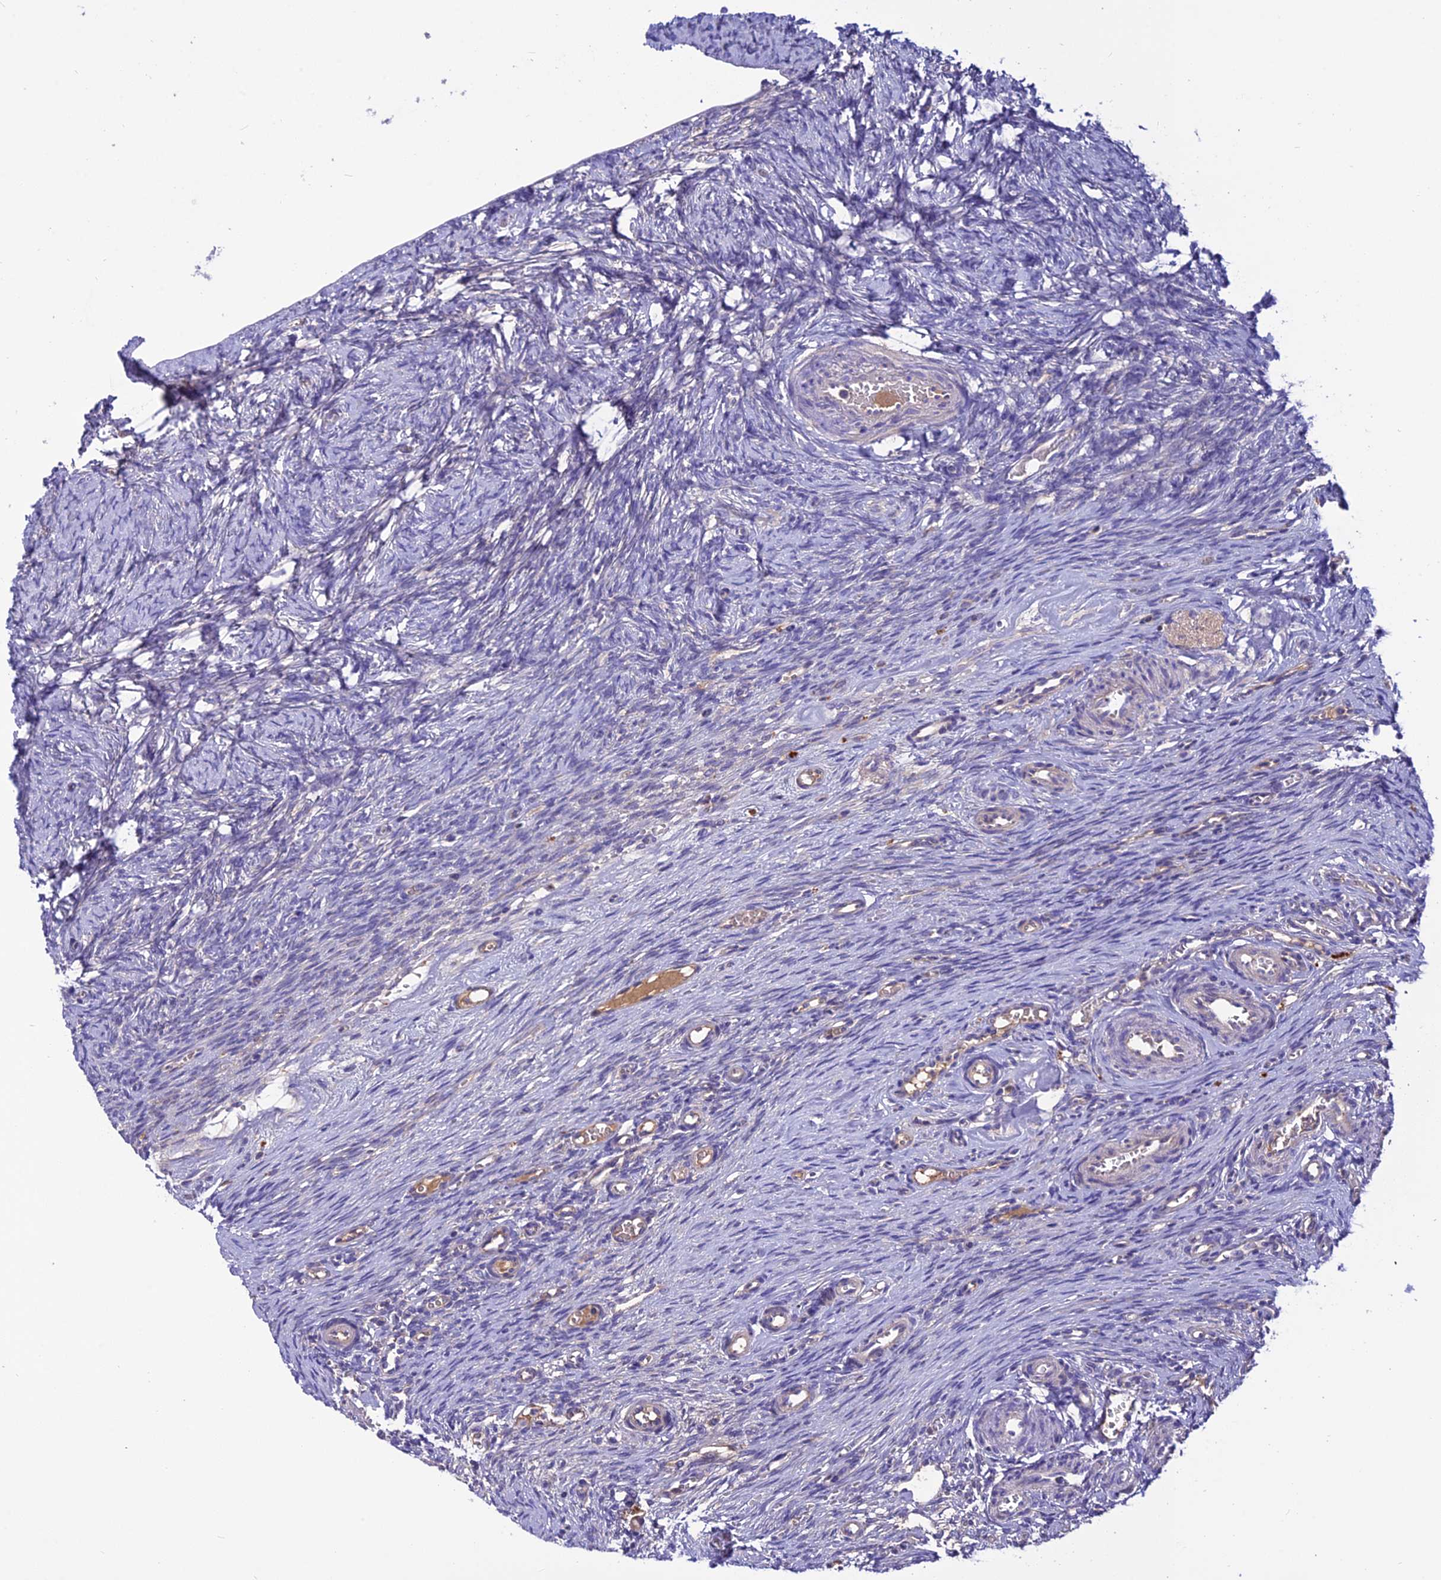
{"staining": {"intensity": "negative", "quantity": "none", "location": "none"}, "tissue": "ovary", "cell_type": "Ovarian stroma cells", "image_type": "normal", "snomed": [{"axis": "morphology", "description": "Adenocarcinoma, NOS"}, {"axis": "topography", "description": "Endometrium"}], "caption": "This histopathology image is of benign ovary stained with IHC to label a protein in brown with the nuclei are counter-stained blue. There is no expression in ovarian stroma cells. Nuclei are stained in blue.", "gene": "PZP", "patient": {"sex": "female", "age": 32}}